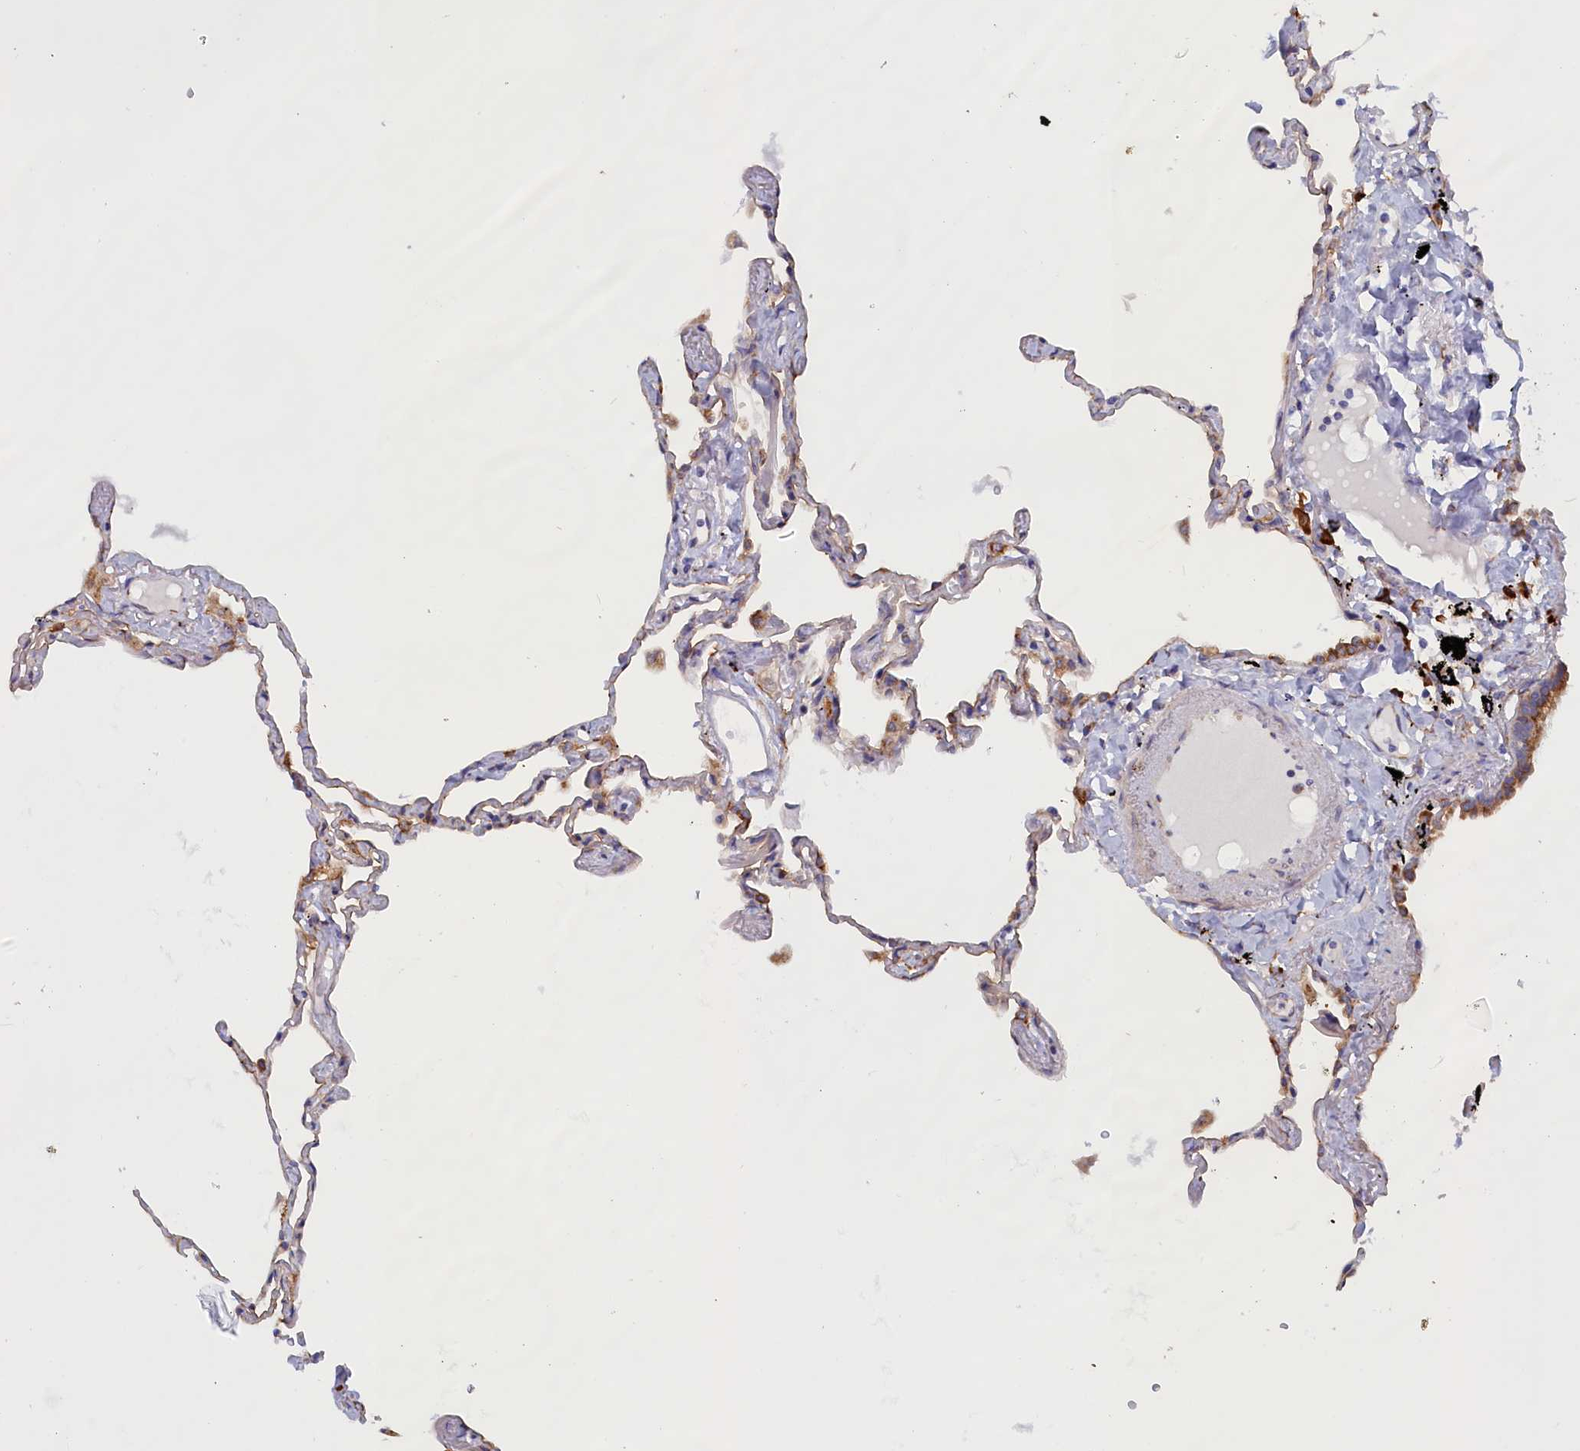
{"staining": {"intensity": "moderate", "quantity": "25%-75%", "location": "cytoplasmic/membranous"}, "tissue": "lung", "cell_type": "Alveolar cells", "image_type": "normal", "snomed": [{"axis": "morphology", "description": "Normal tissue, NOS"}, {"axis": "topography", "description": "Lung"}], "caption": "Immunohistochemical staining of normal human lung shows moderate cytoplasmic/membranous protein staining in approximately 25%-75% of alveolar cells.", "gene": "CCDC68", "patient": {"sex": "female", "age": 67}}